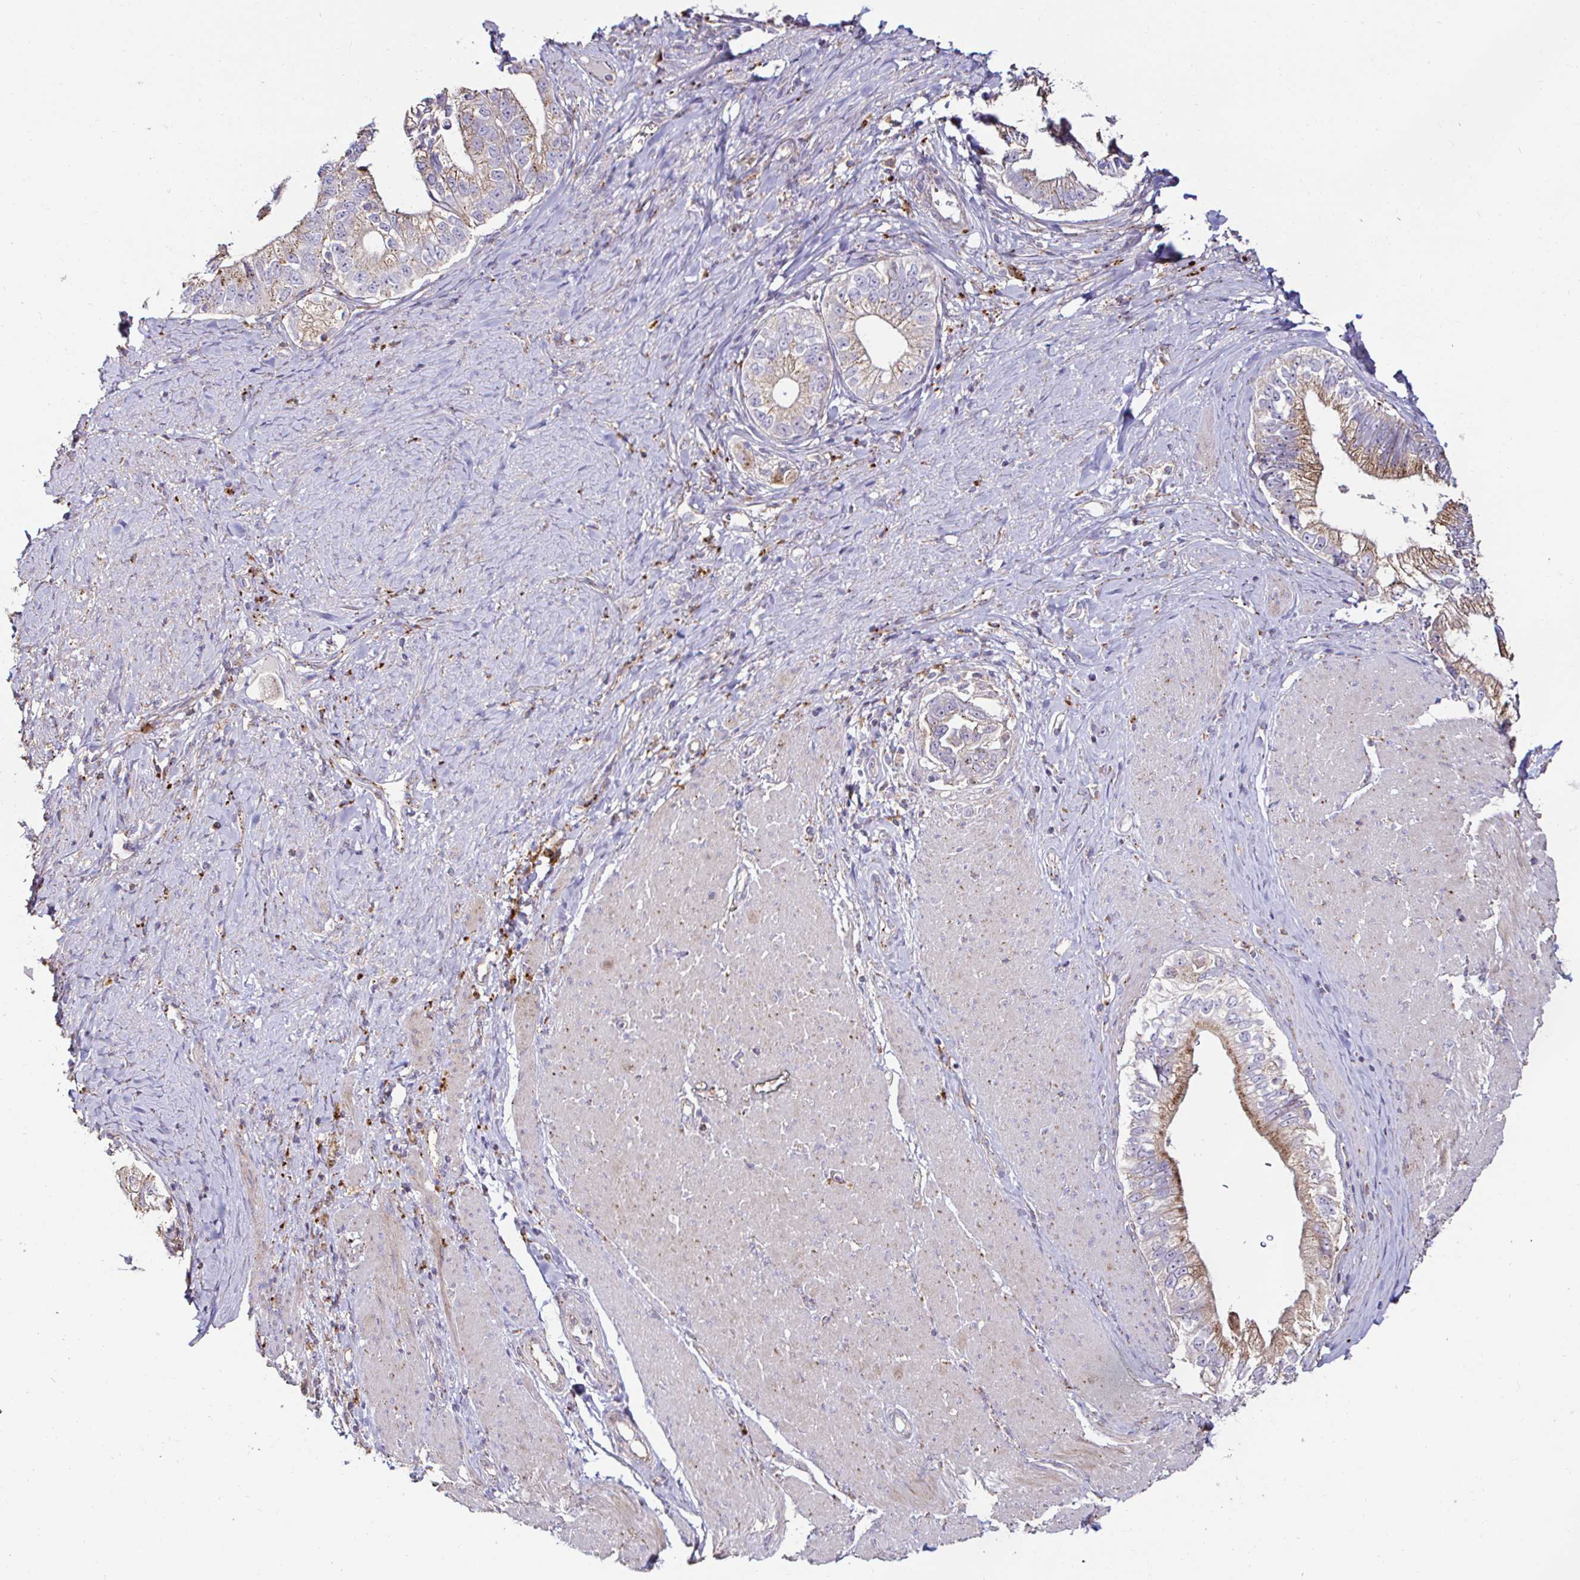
{"staining": {"intensity": "moderate", "quantity": "25%-75%", "location": "cytoplasmic/membranous"}, "tissue": "pancreatic cancer", "cell_type": "Tumor cells", "image_type": "cancer", "snomed": [{"axis": "morphology", "description": "Adenocarcinoma, NOS"}, {"axis": "topography", "description": "Pancreas"}], "caption": "IHC (DAB) staining of human pancreatic cancer displays moderate cytoplasmic/membranous protein positivity in about 25%-75% of tumor cells. Nuclei are stained in blue.", "gene": "GALNS", "patient": {"sex": "male", "age": 70}}